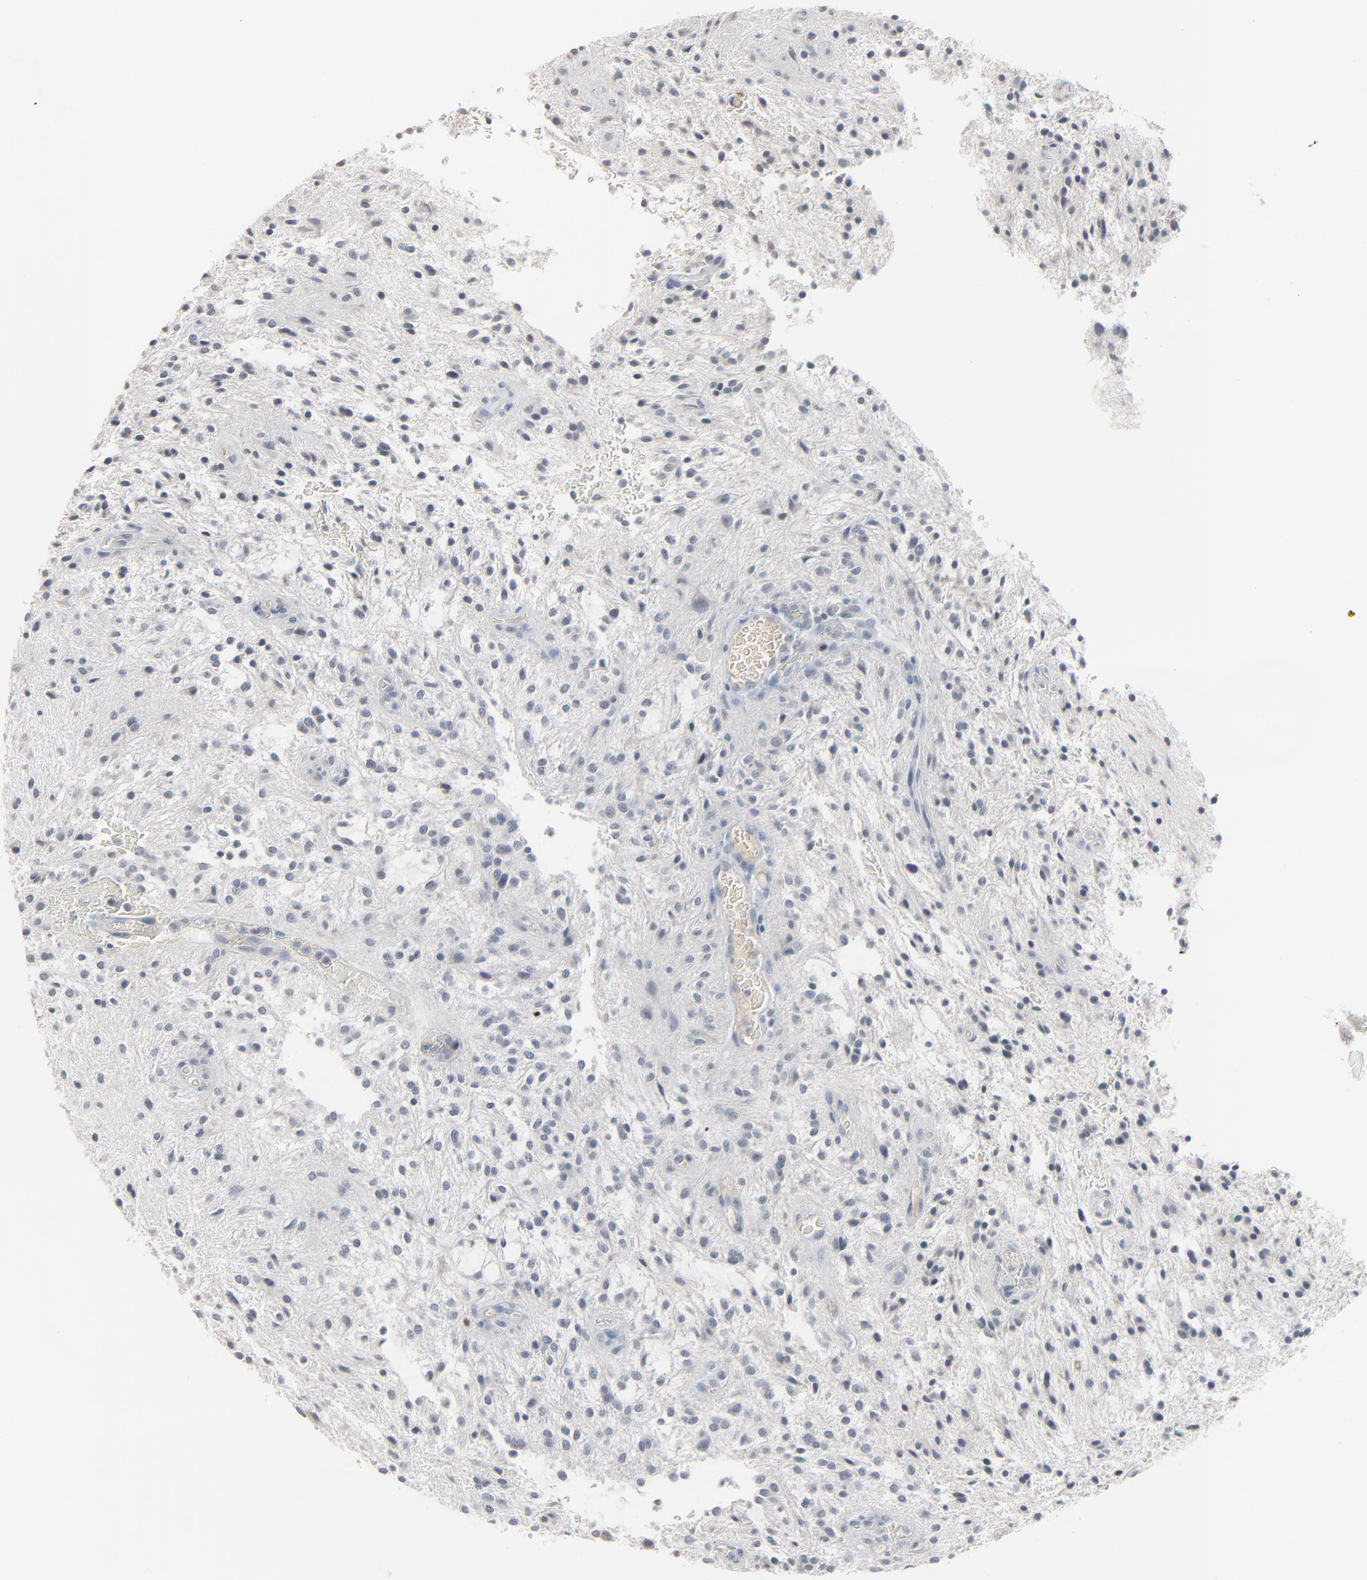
{"staining": {"intensity": "negative", "quantity": "none", "location": "none"}, "tissue": "glioma", "cell_type": "Tumor cells", "image_type": "cancer", "snomed": [{"axis": "morphology", "description": "Glioma, malignant, NOS"}, {"axis": "topography", "description": "Cerebellum"}], "caption": "Glioma (malignant) stained for a protein using IHC demonstrates no staining tumor cells.", "gene": "SAGE1", "patient": {"sex": "female", "age": 10}}